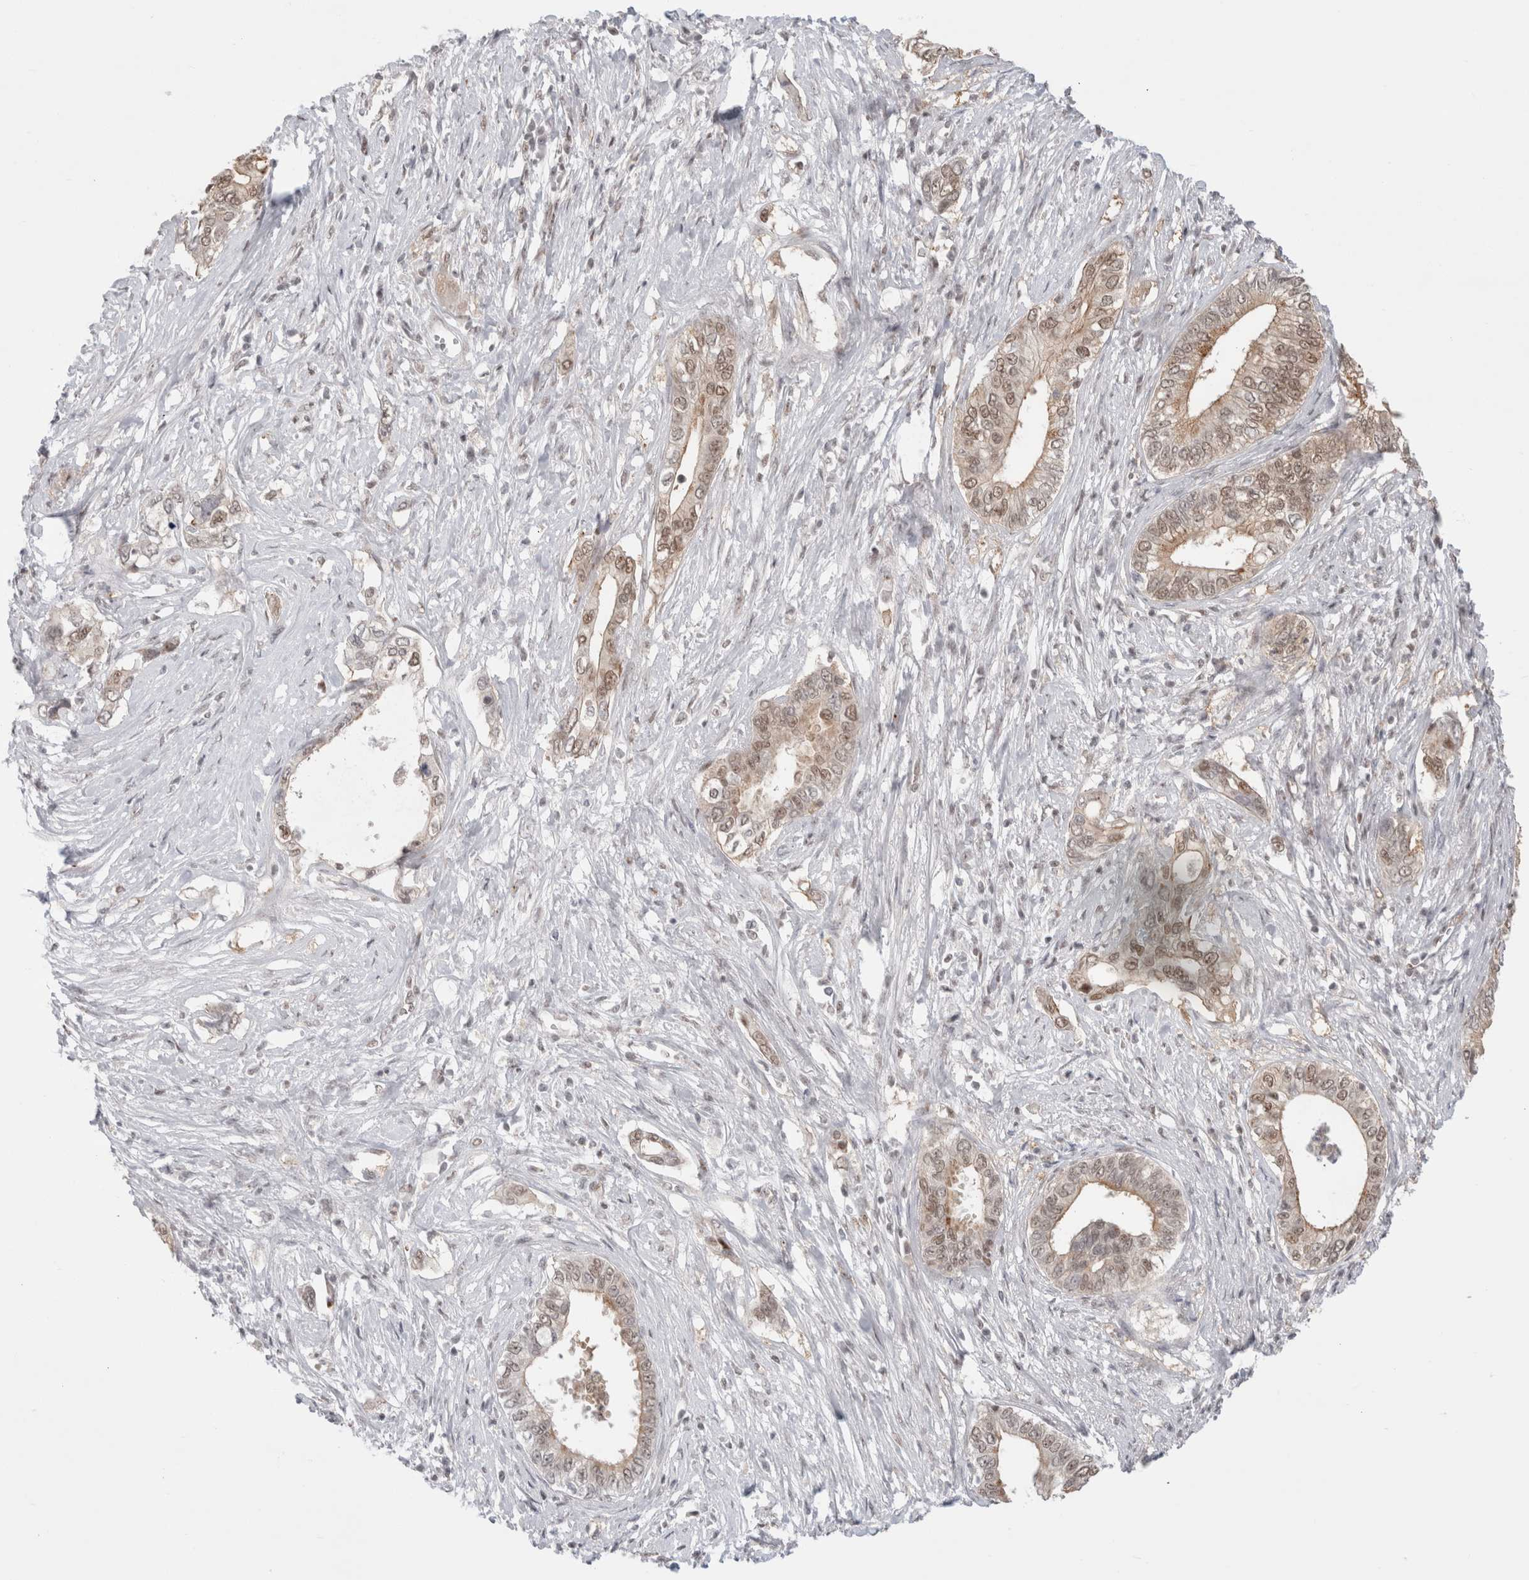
{"staining": {"intensity": "weak", "quantity": ">75%", "location": "cytoplasmic/membranous,nuclear"}, "tissue": "pancreatic cancer", "cell_type": "Tumor cells", "image_type": "cancer", "snomed": [{"axis": "morphology", "description": "Normal tissue, NOS"}, {"axis": "morphology", "description": "Adenocarcinoma, NOS"}, {"axis": "topography", "description": "Pancreas"}, {"axis": "topography", "description": "Peripheral nerve tissue"}], "caption": "Immunohistochemical staining of human pancreatic adenocarcinoma reveals weak cytoplasmic/membranous and nuclear protein positivity in about >75% of tumor cells. The protein of interest is shown in brown color, while the nuclei are stained blue.", "gene": "SENP6", "patient": {"sex": "male", "age": 59}}